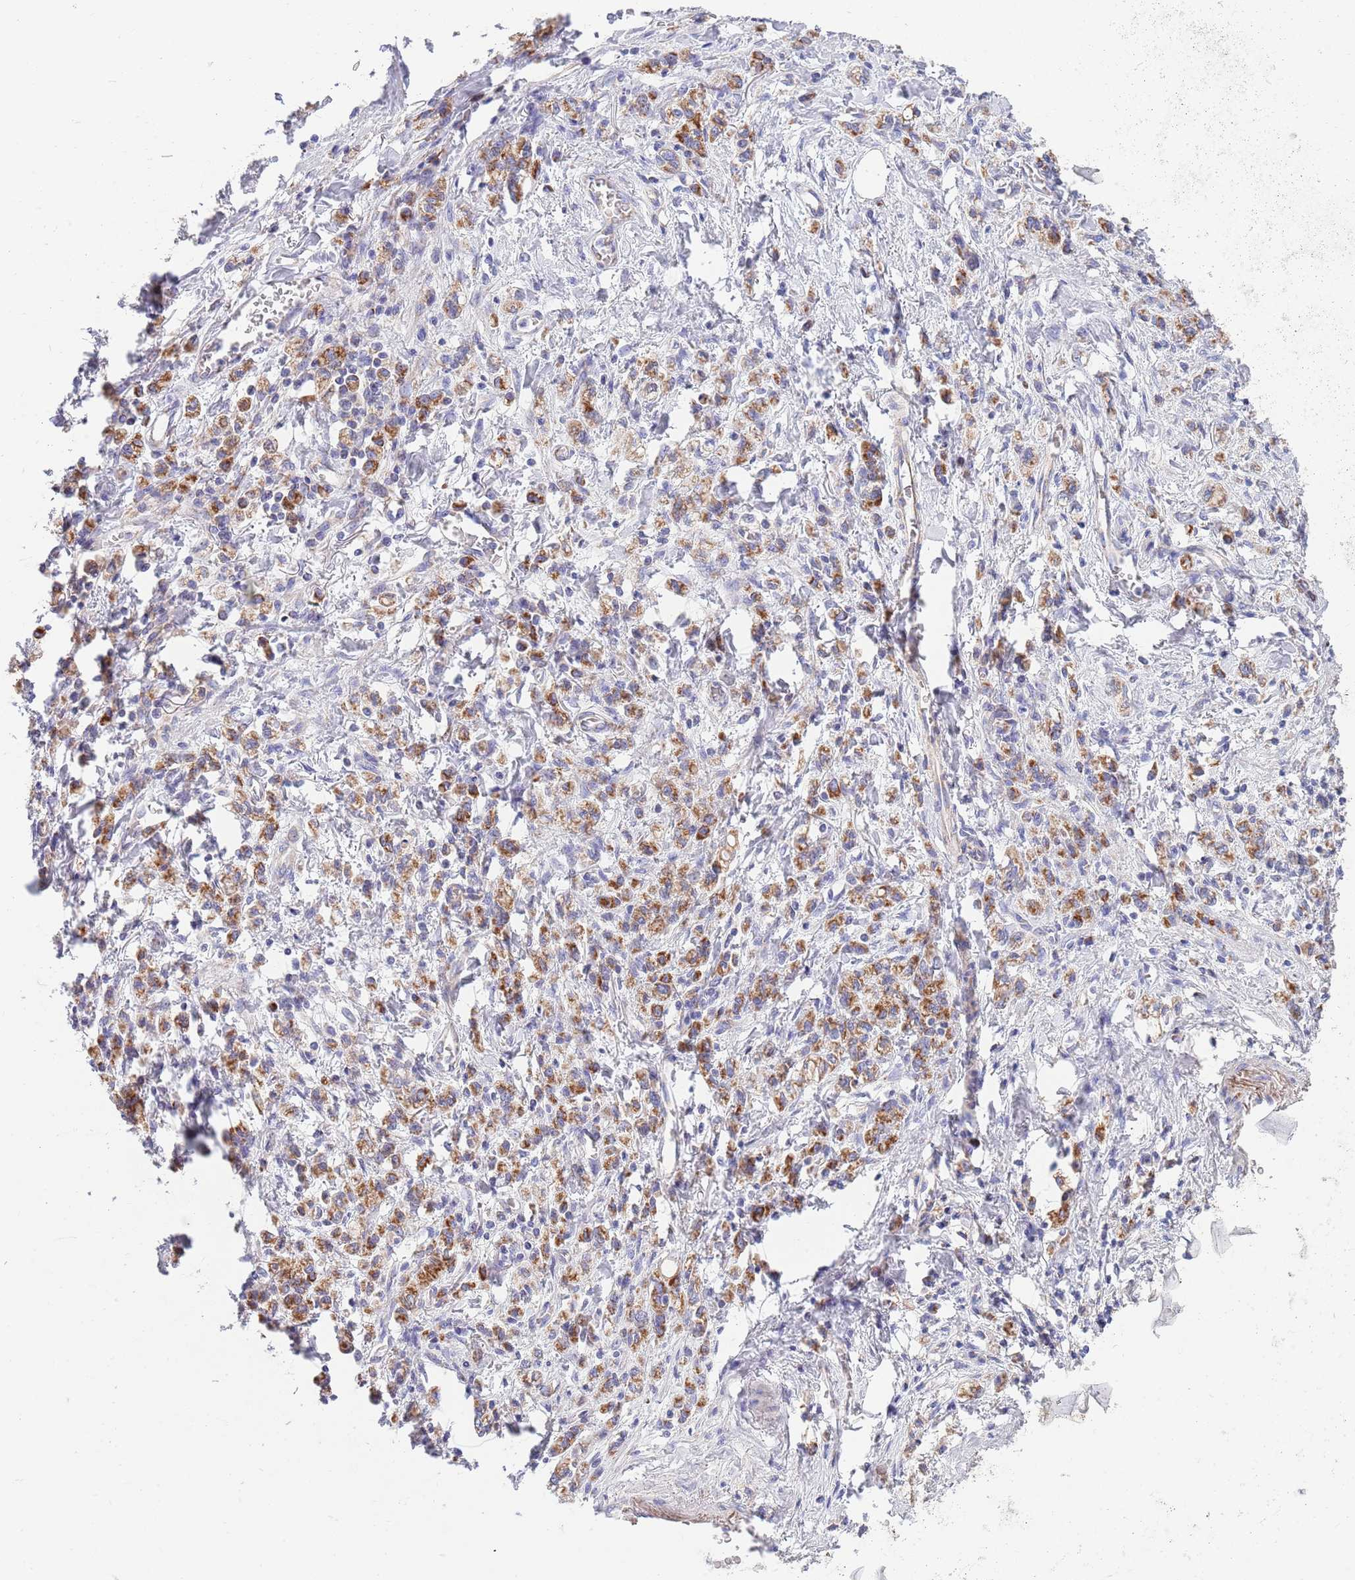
{"staining": {"intensity": "moderate", "quantity": ">75%", "location": "cytoplasmic/membranous"}, "tissue": "stomach cancer", "cell_type": "Tumor cells", "image_type": "cancer", "snomed": [{"axis": "morphology", "description": "Adenocarcinoma, NOS"}, {"axis": "topography", "description": "Stomach"}], "caption": "Immunohistochemistry (IHC) image of neoplastic tissue: human stomach adenocarcinoma stained using immunohistochemistry demonstrates medium levels of moderate protein expression localized specifically in the cytoplasmic/membranous of tumor cells, appearing as a cytoplasmic/membranous brown color.", "gene": "EMC8", "patient": {"sex": "male", "age": 77}}